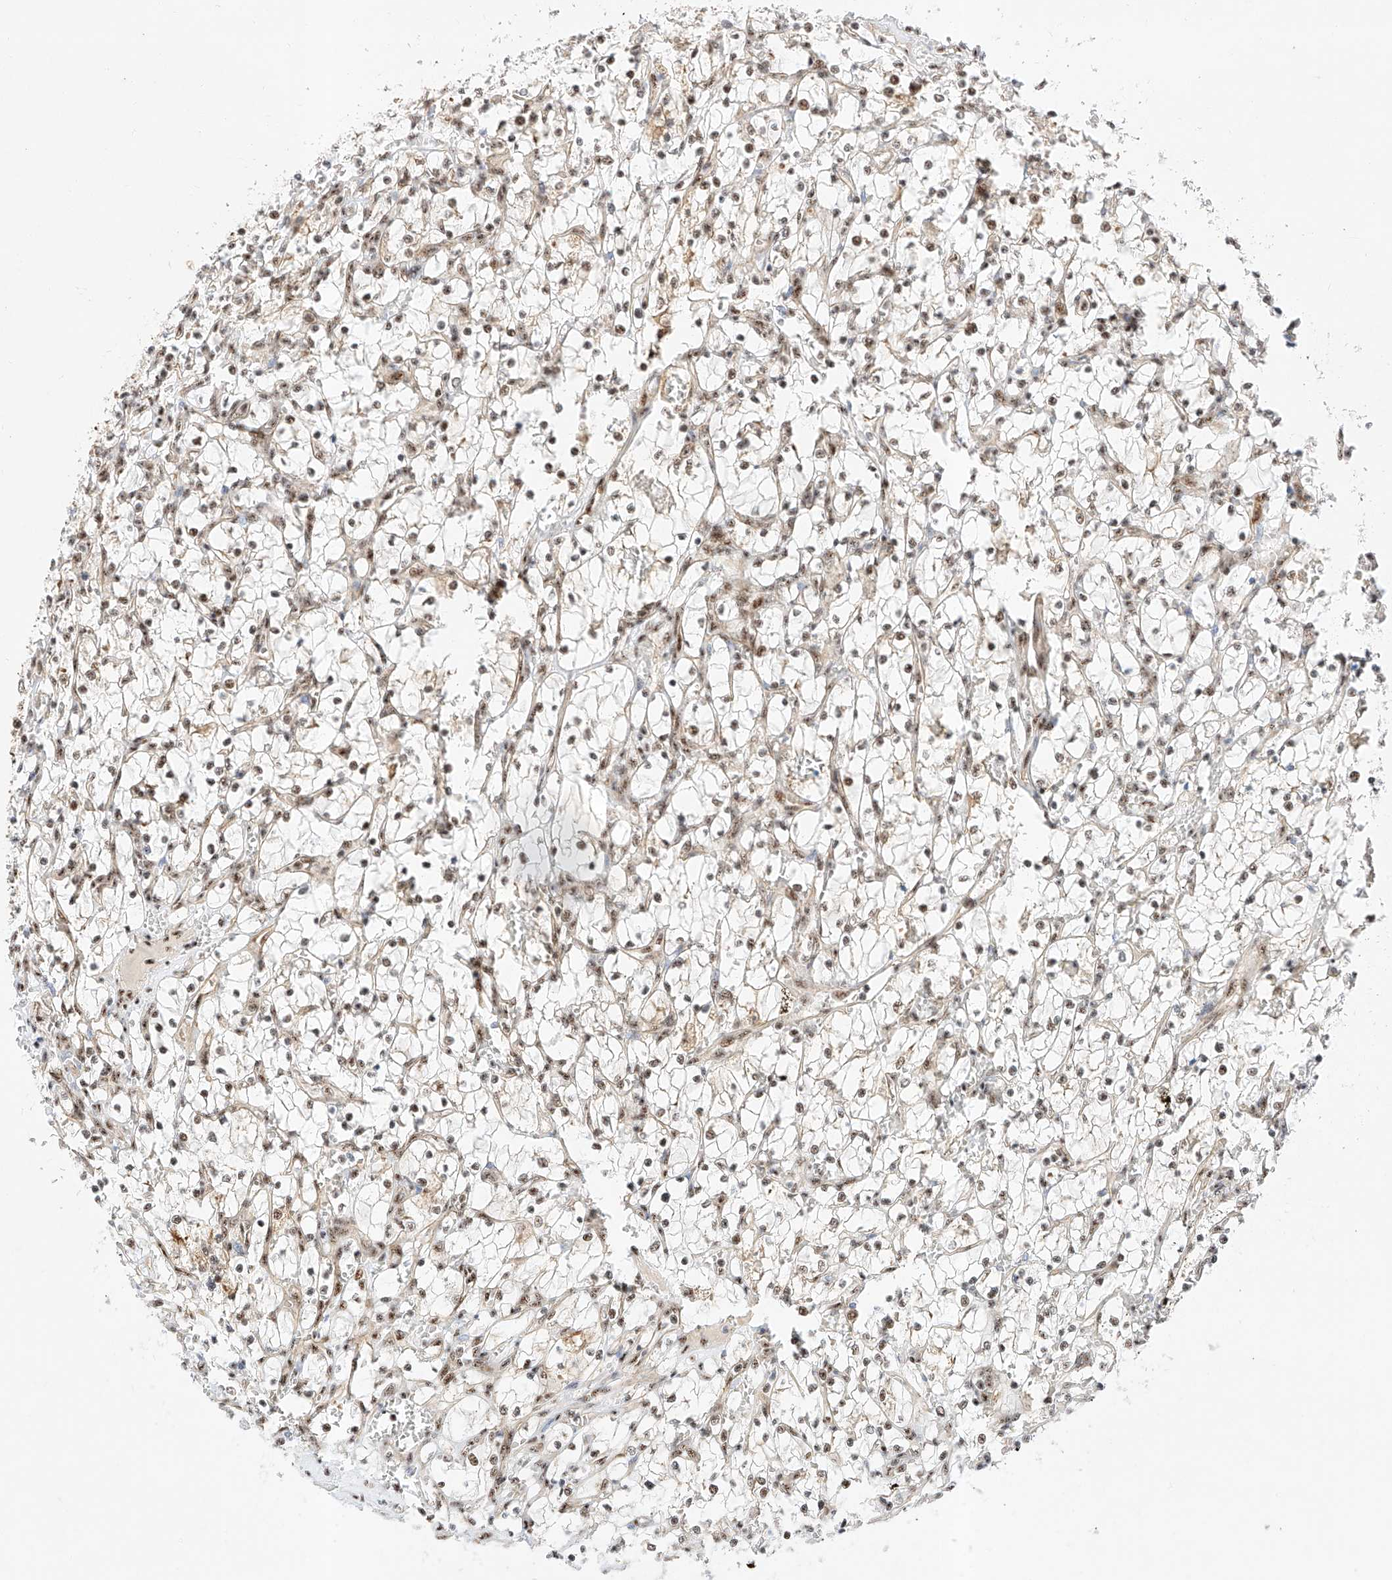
{"staining": {"intensity": "weak", "quantity": "25%-75%", "location": "nuclear"}, "tissue": "renal cancer", "cell_type": "Tumor cells", "image_type": "cancer", "snomed": [{"axis": "morphology", "description": "Adenocarcinoma, NOS"}, {"axis": "topography", "description": "Kidney"}], "caption": "Human renal cancer (adenocarcinoma) stained with a protein marker exhibits weak staining in tumor cells.", "gene": "ATXN7L2", "patient": {"sex": "female", "age": 69}}